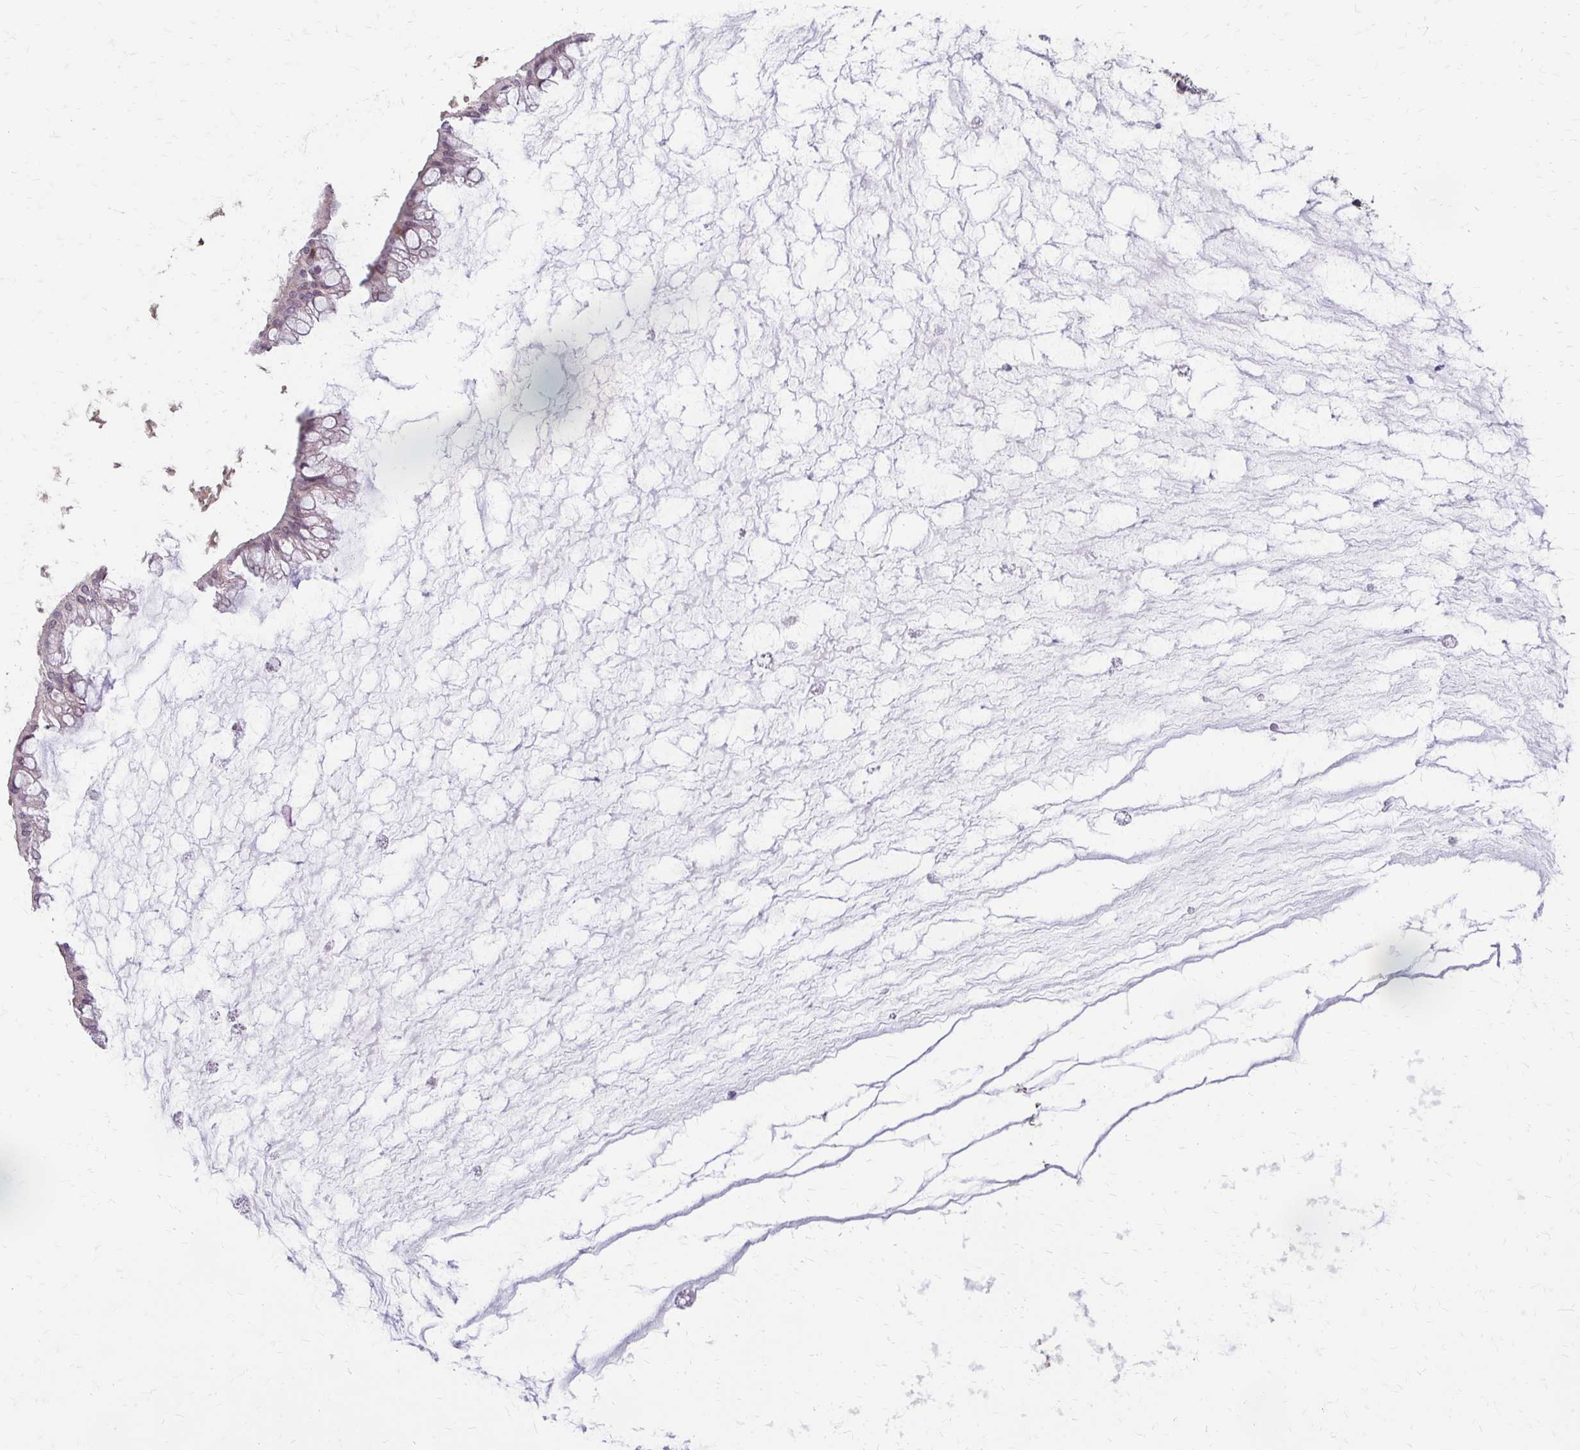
{"staining": {"intensity": "weak", "quantity": "<25%", "location": "cytoplasmic/membranous"}, "tissue": "ovarian cancer", "cell_type": "Tumor cells", "image_type": "cancer", "snomed": [{"axis": "morphology", "description": "Cystadenocarcinoma, mucinous, NOS"}, {"axis": "topography", "description": "Ovary"}], "caption": "Tumor cells are negative for brown protein staining in ovarian cancer.", "gene": "CFL2", "patient": {"sex": "female", "age": 73}}